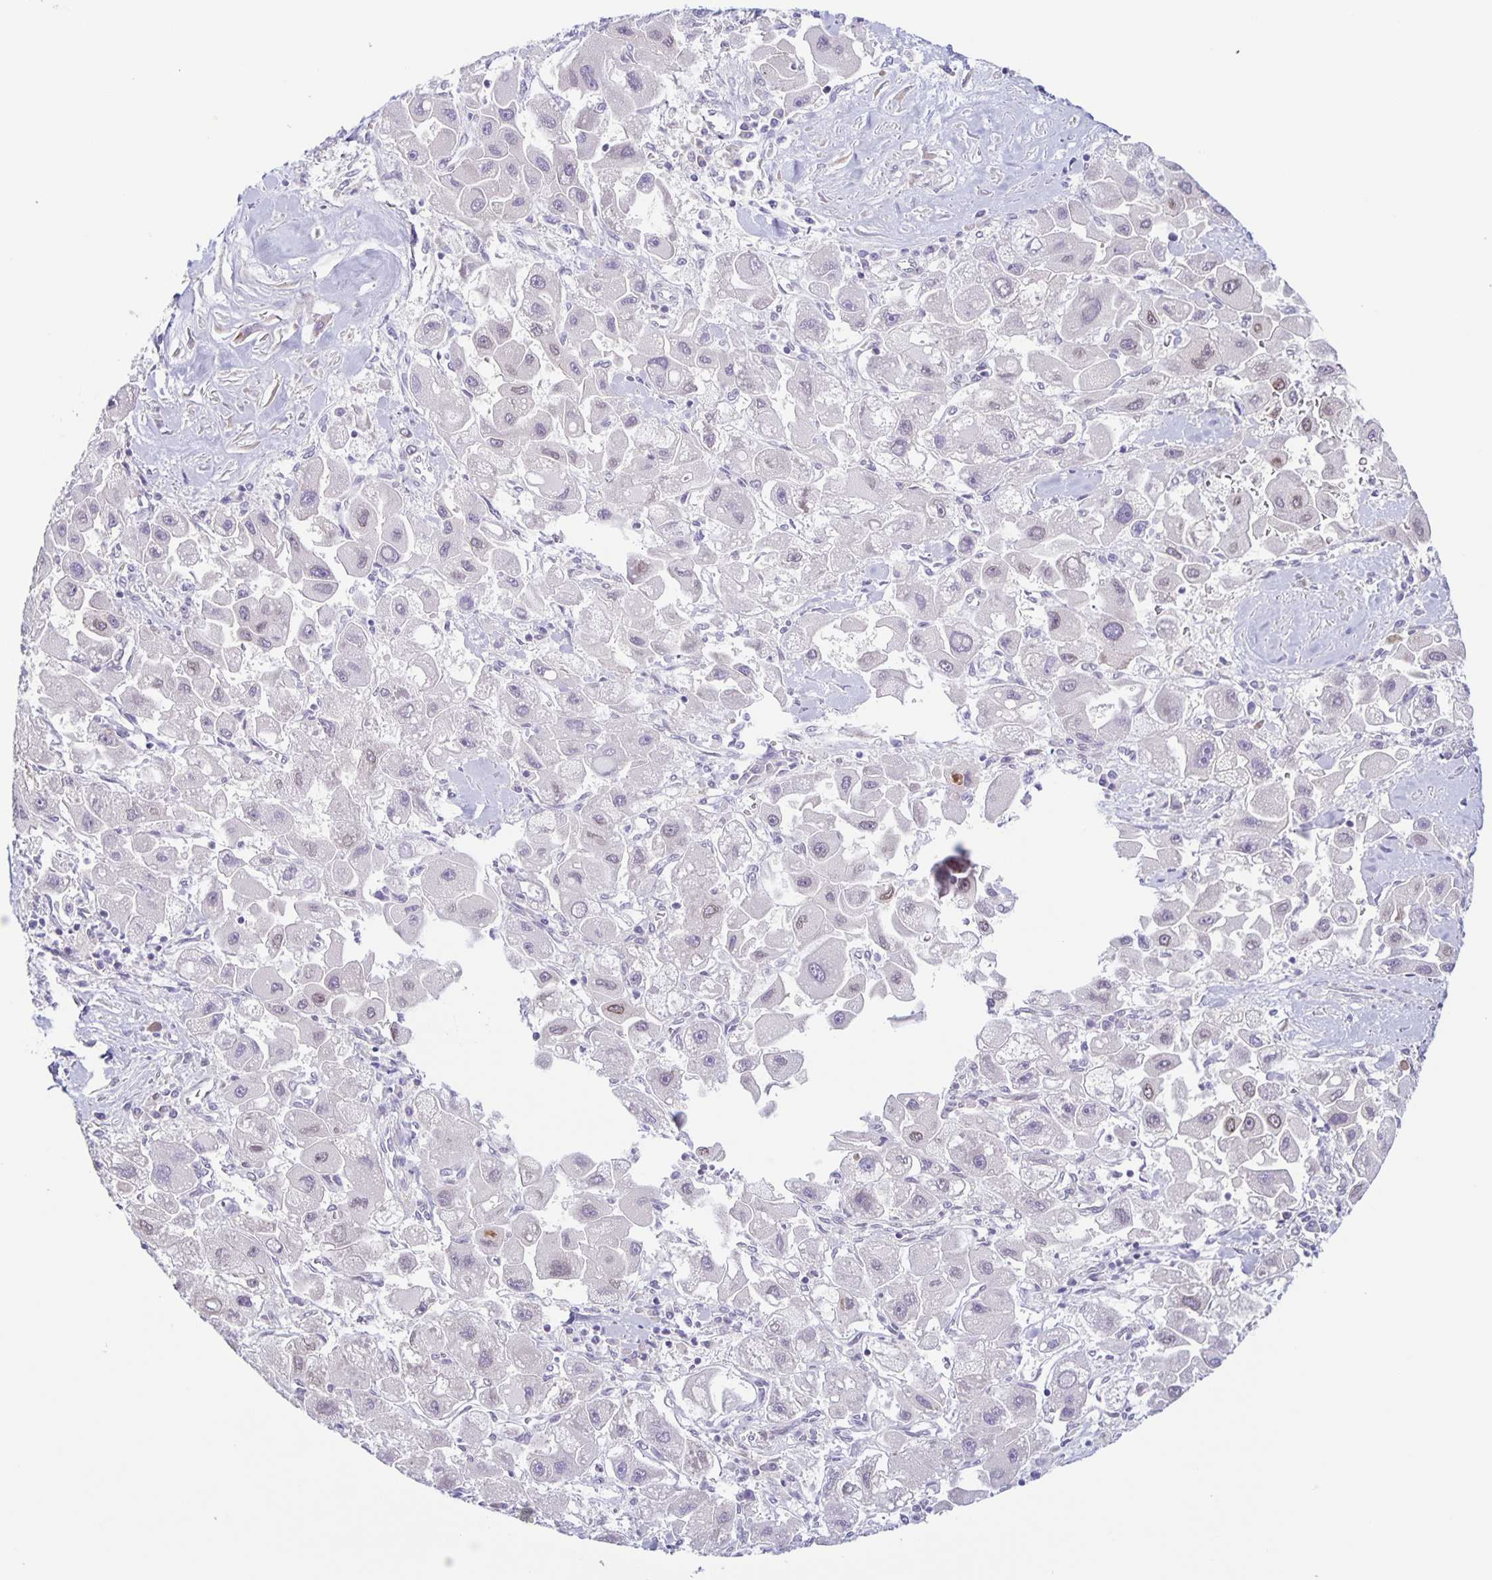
{"staining": {"intensity": "negative", "quantity": "none", "location": "none"}, "tissue": "liver cancer", "cell_type": "Tumor cells", "image_type": "cancer", "snomed": [{"axis": "morphology", "description": "Carcinoma, Hepatocellular, NOS"}, {"axis": "topography", "description": "Liver"}], "caption": "This is a photomicrograph of immunohistochemistry (IHC) staining of liver cancer, which shows no positivity in tumor cells.", "gene": "SYNE2", "patient": {"sex": "male", "age": 24}}